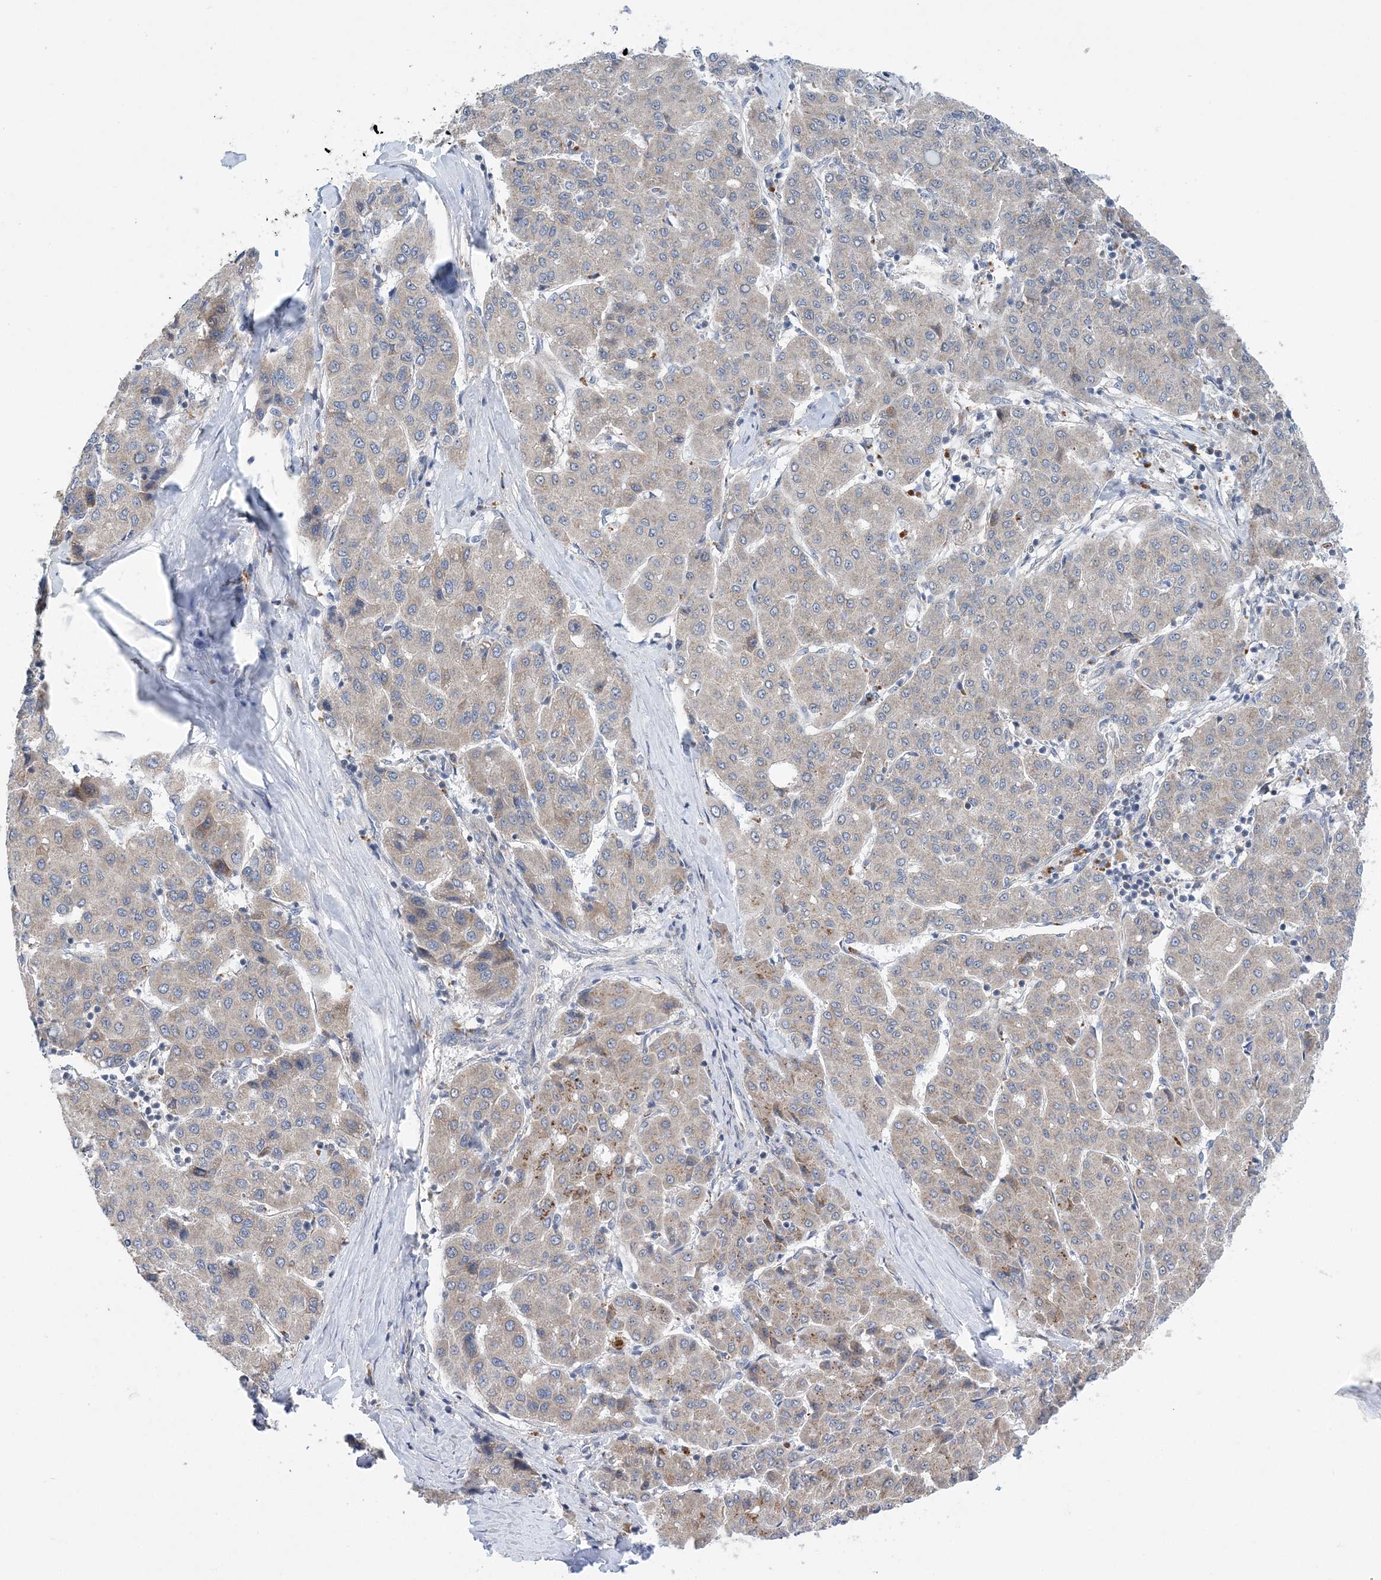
{"staining": {"intensity": "weak", "quantity": "<25%", "location": "cytoplasmic/membranous"}, "tissue": "liver cancer", "cell_type": "Tumor cells", "image_type": "cancer", "snomed": [{"axis": "morphology", "description": "Carcinoma, Hepatocellular, NOS"}, {"axis": "topography", "description": "Liver"}], "caption": "Tumor cells show no significant expression in liver cancer.", "gene": "COPE", "patient": {"sex": "male", "age": 65}}